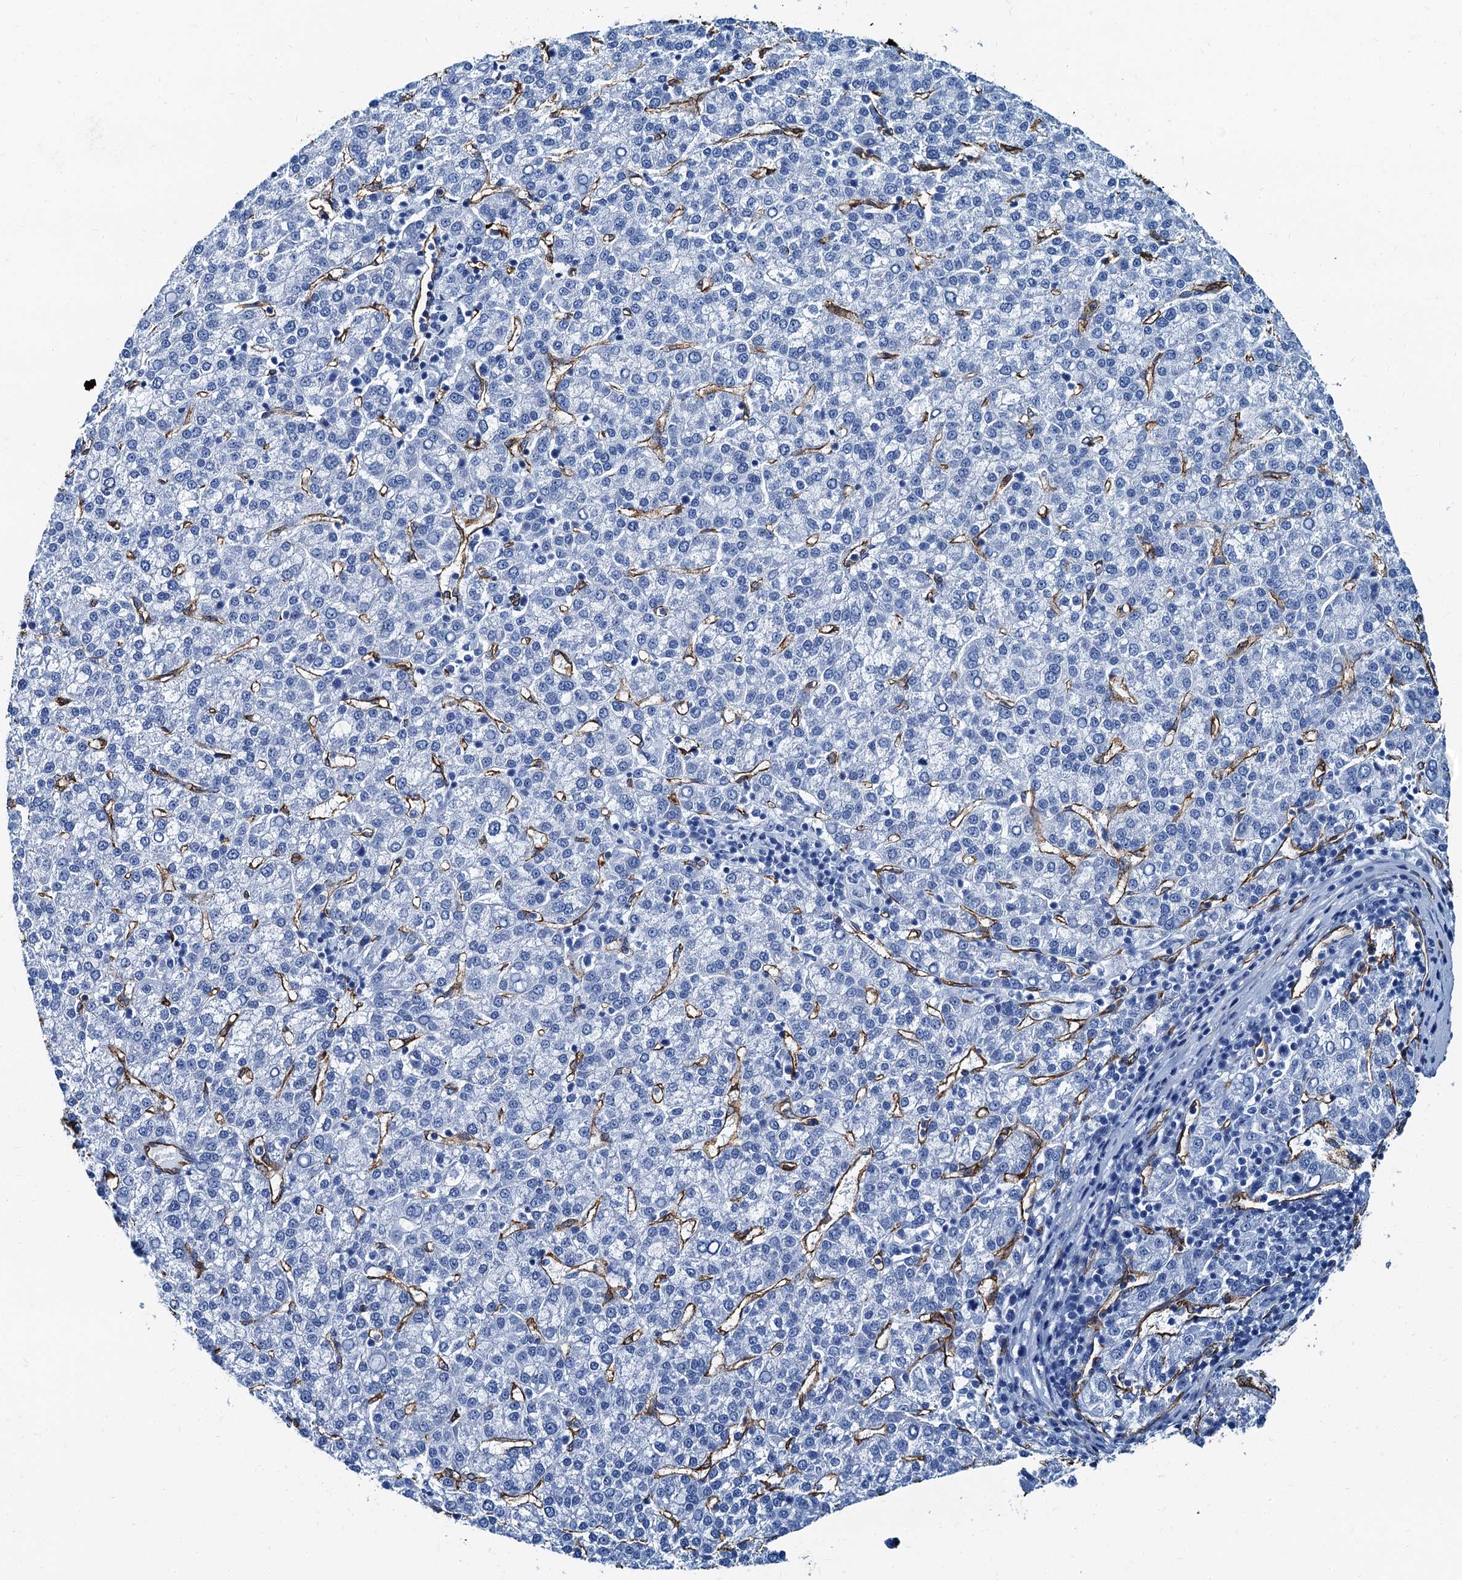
{"staining": {"intensity": "negative", "quantity": "none", "location": "none"}, "tissue": "liver cancer", "cell_type": "Tumor cells", "image_type": "cancer", "snomed": [{"axis": "morphology", "description": "Carcinoma, Hepatocellular, NOS"}, {"axis": "topography", "description": "Liver"}], "caption": "IHC histopathology image of neoplastic tissue: human liver cancer stained with DAB (3,3'-diaminobenzidine) exhibits no significant protein staining in tumor cells. The staining was performed using DAB (3,3'-diaminobenzidine) to visualize the protein expression in brown, while the nuclei were stained in blue with hematoxylin (Magnification: 20x).", "gene": "CAVIN2", "patient": {"sex": "female", "age": 58}}